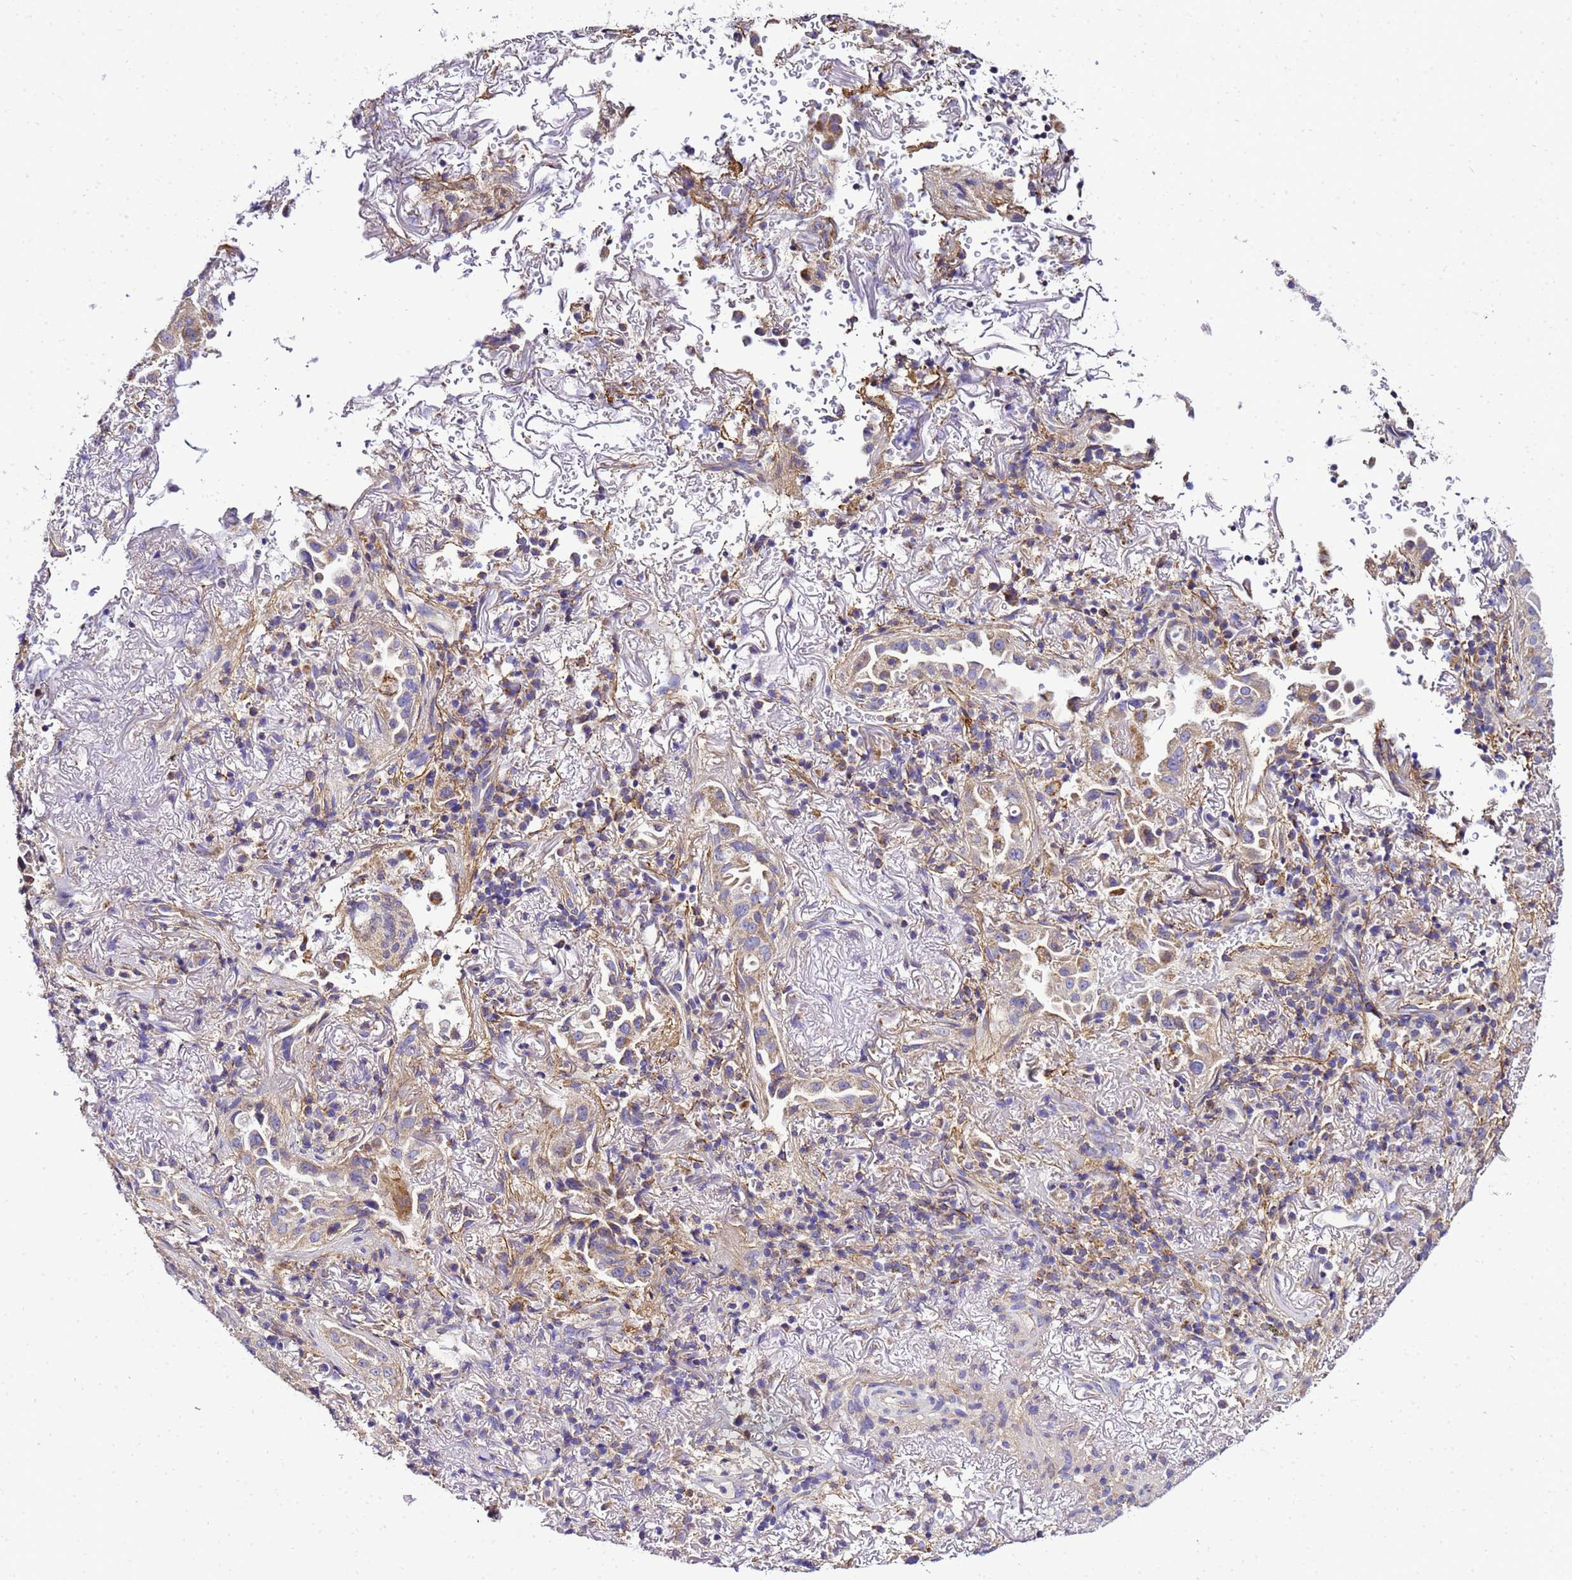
{"staining": {"intensity": "moderate", "quantity": "25%-75%", "location": "cytoplasmic/membranous"}, "tissue": "lung cancer", "cell_type": "Tumor cells", "image_type": "cancer", "snomed": [{"axis": "morphology", "description": "Adenocarcinoma, NOS"}, {"axis": "topography", "description": "Lung"}], "caption": "Tumor cells exhibit medium levels of moderate cytoplasmic/membranous staining in approximately 25%-75% of cells in adenocarcinoma (lung).", "gene": "HIGD2A", "patient": {"sex": "female", "age": 69}}